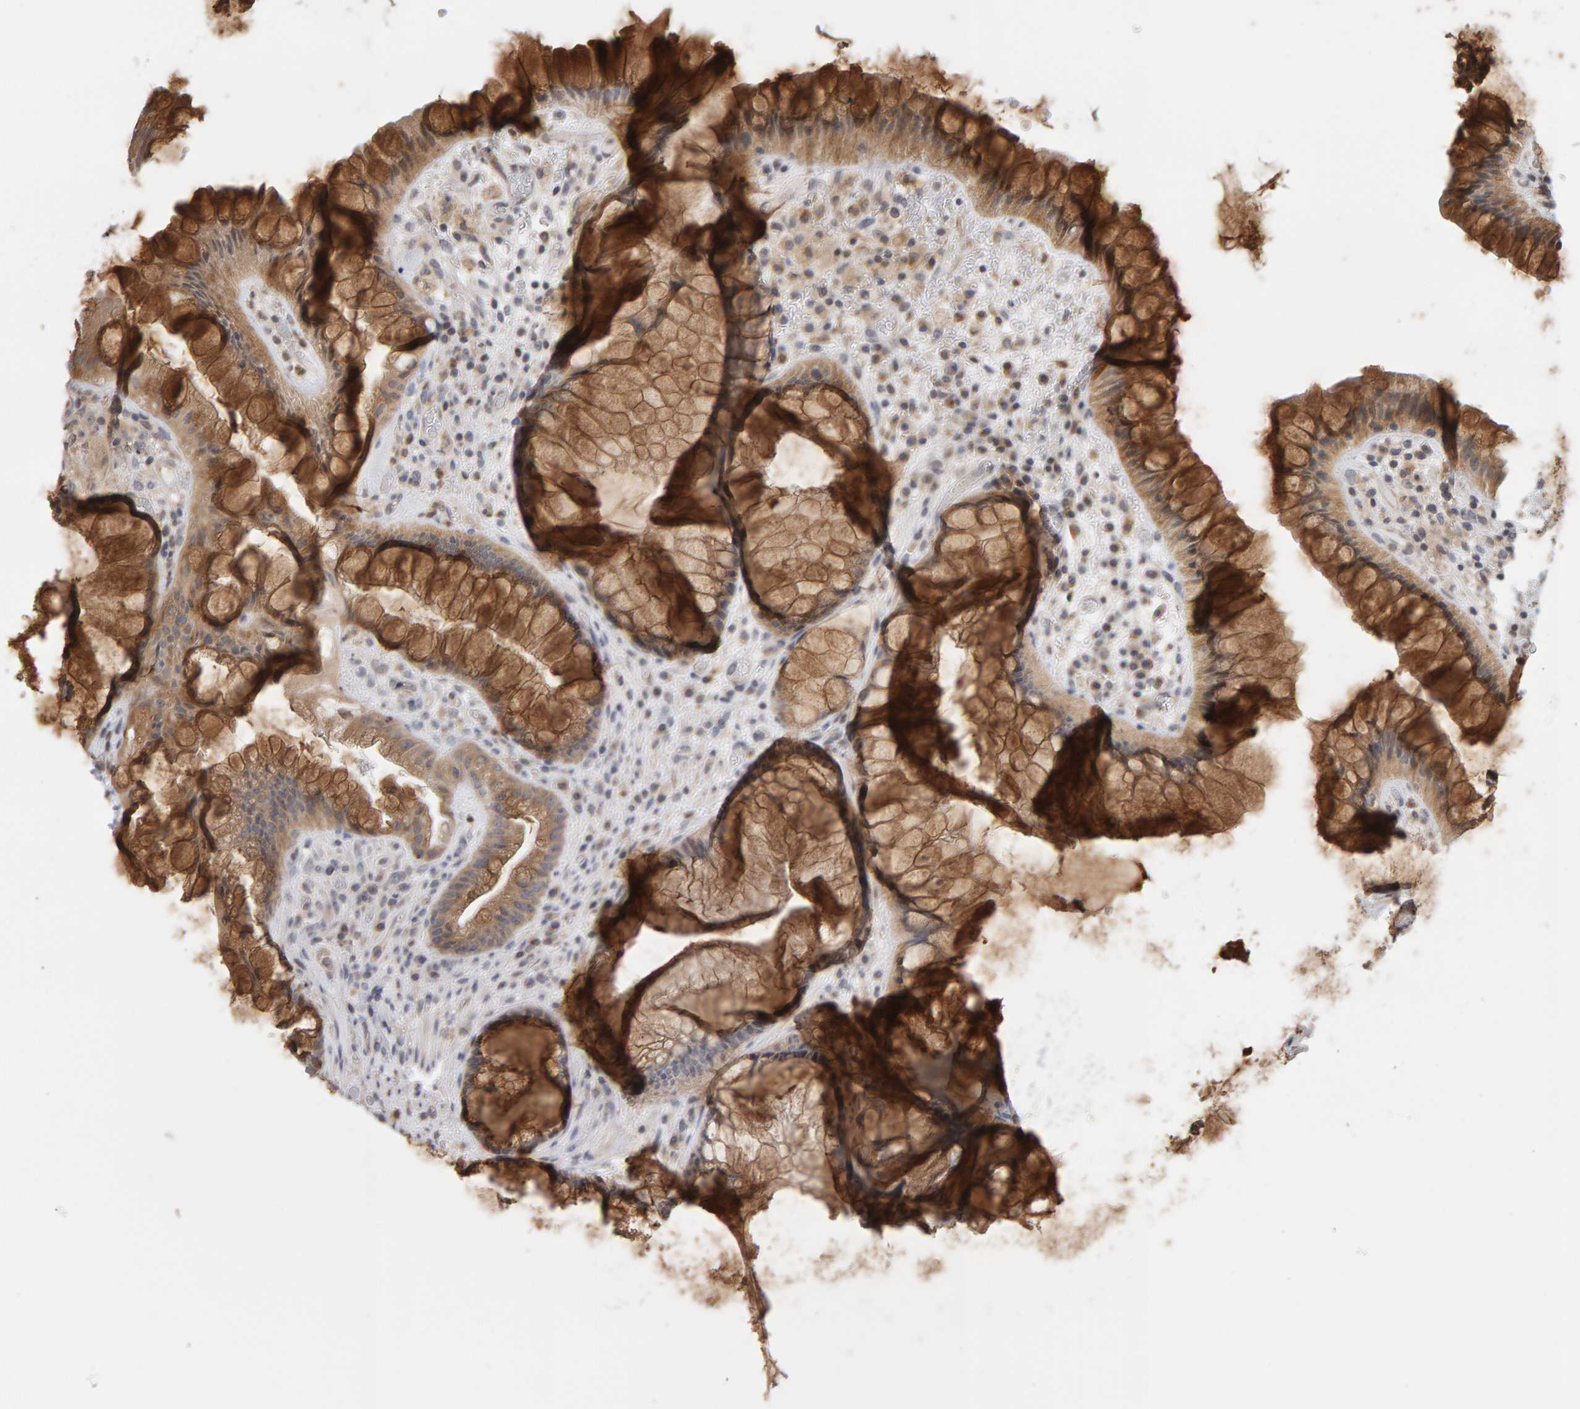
{"staining": {"intensity": "moderate", "quantity": ">75%", "location": "cytoplasmic/membranous"}, "tissue": "rectum", "cell_type": "Glandular cells", "image_type": "normal", "snomed": [{"axis": "morphology", "description": "Normal tissue, NOS"}, {"axis": "topography", "description": "Rectum"}], "caption": "This micrograph exhibits immunohistochemistry (IHC) staining of normal human rectum, with medium moderate cytoplasmic/membranous positivity in about >75% of glandular cells.", "gene": "MSRA", "patient": {"sex": "male", "age": 51}}